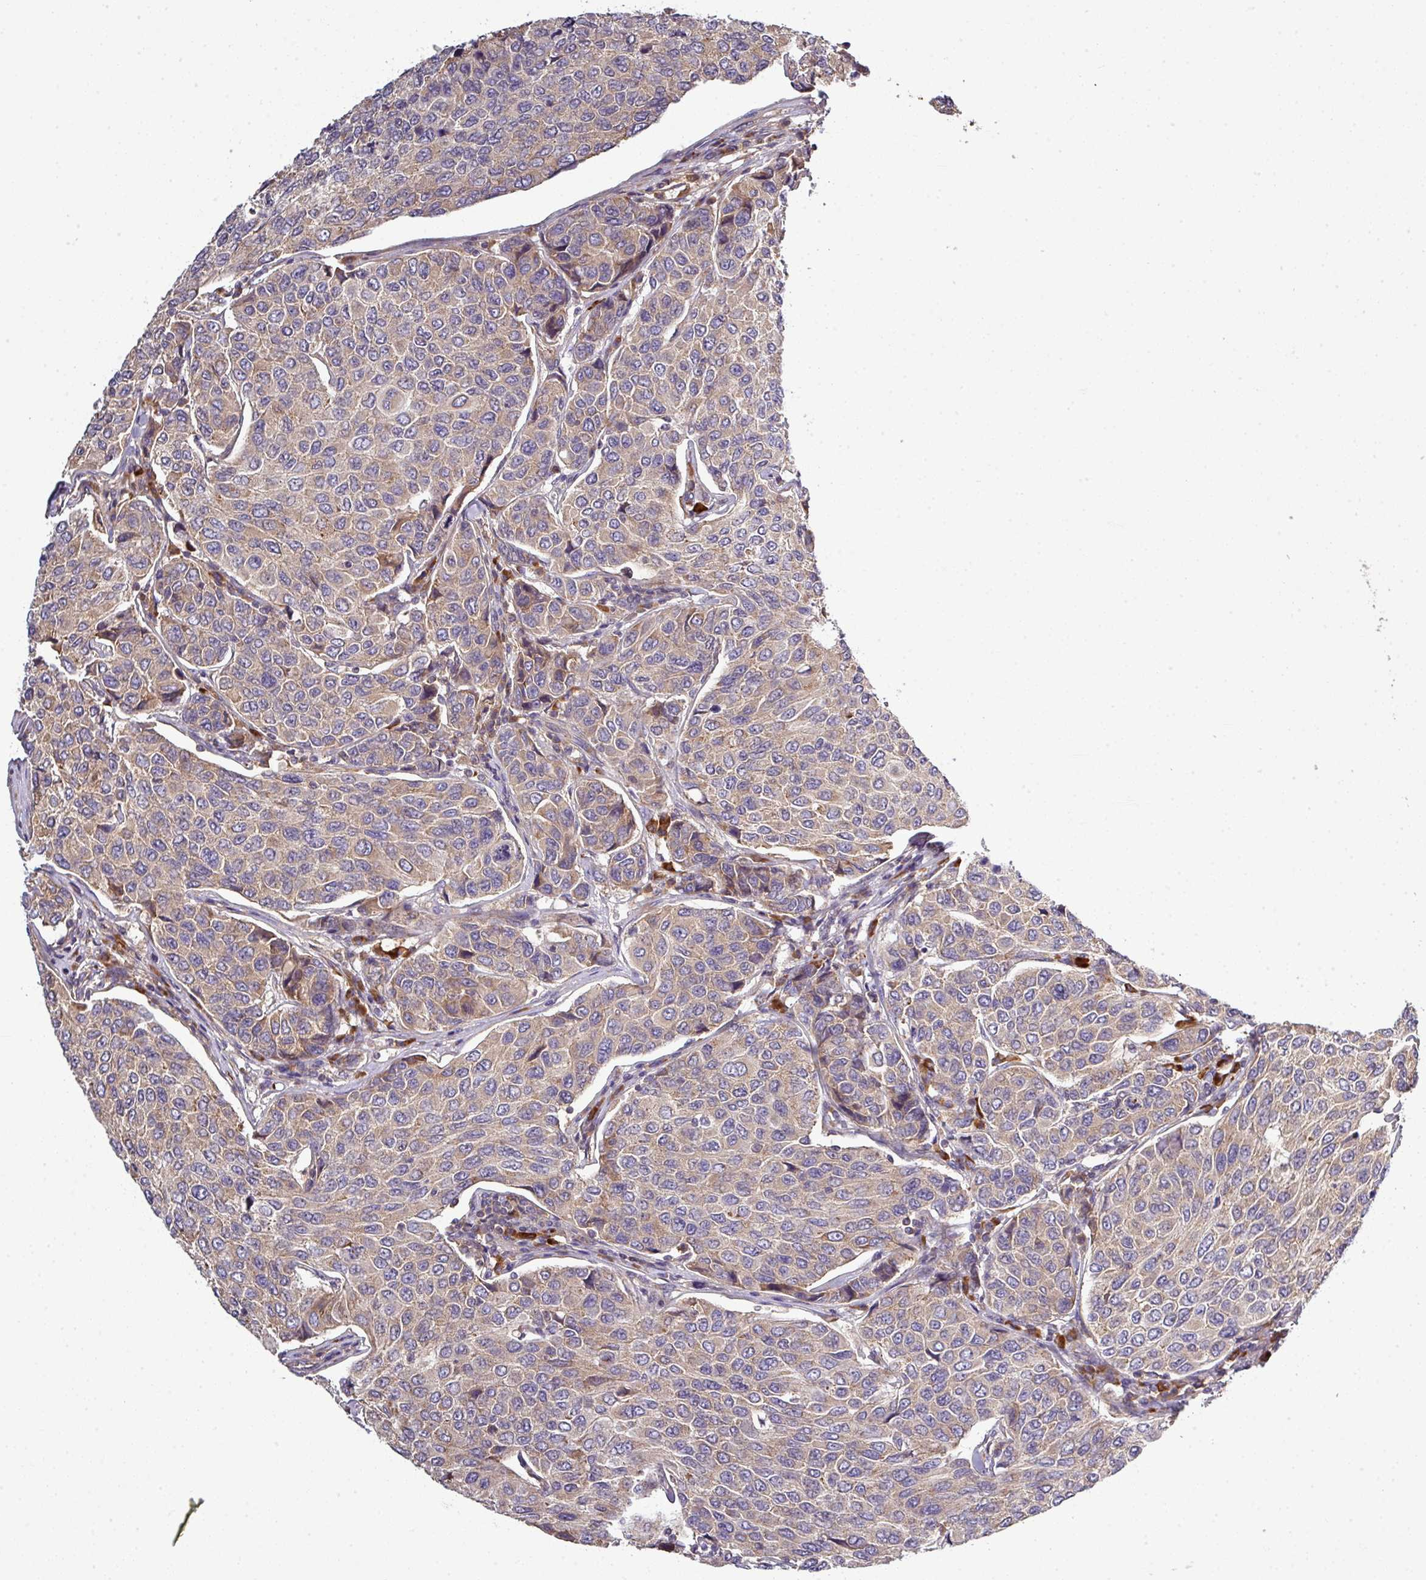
{"staining": {"intensity": "weak", "quantity": ">75%", "location": "cytoplasmic/membranous"}, "tissue": "breast cancer", "cell_type": "Tumor cells", "image_type": "cancer", "snomed": [{"axis": "morphology", "description": "Duct carcinoma"}, {"axis": "topography", "description": "Breast"}], "caption": "Protein expression analysis of breast cancer displays weak cytoplasmic/membranous positivity in about >75% of tumor cells. (brown staining indicates protein expression, while blue staining denotes nuclei).", "gene": "LRRC74B", "patient": {"sex": "female", "age": 55}}